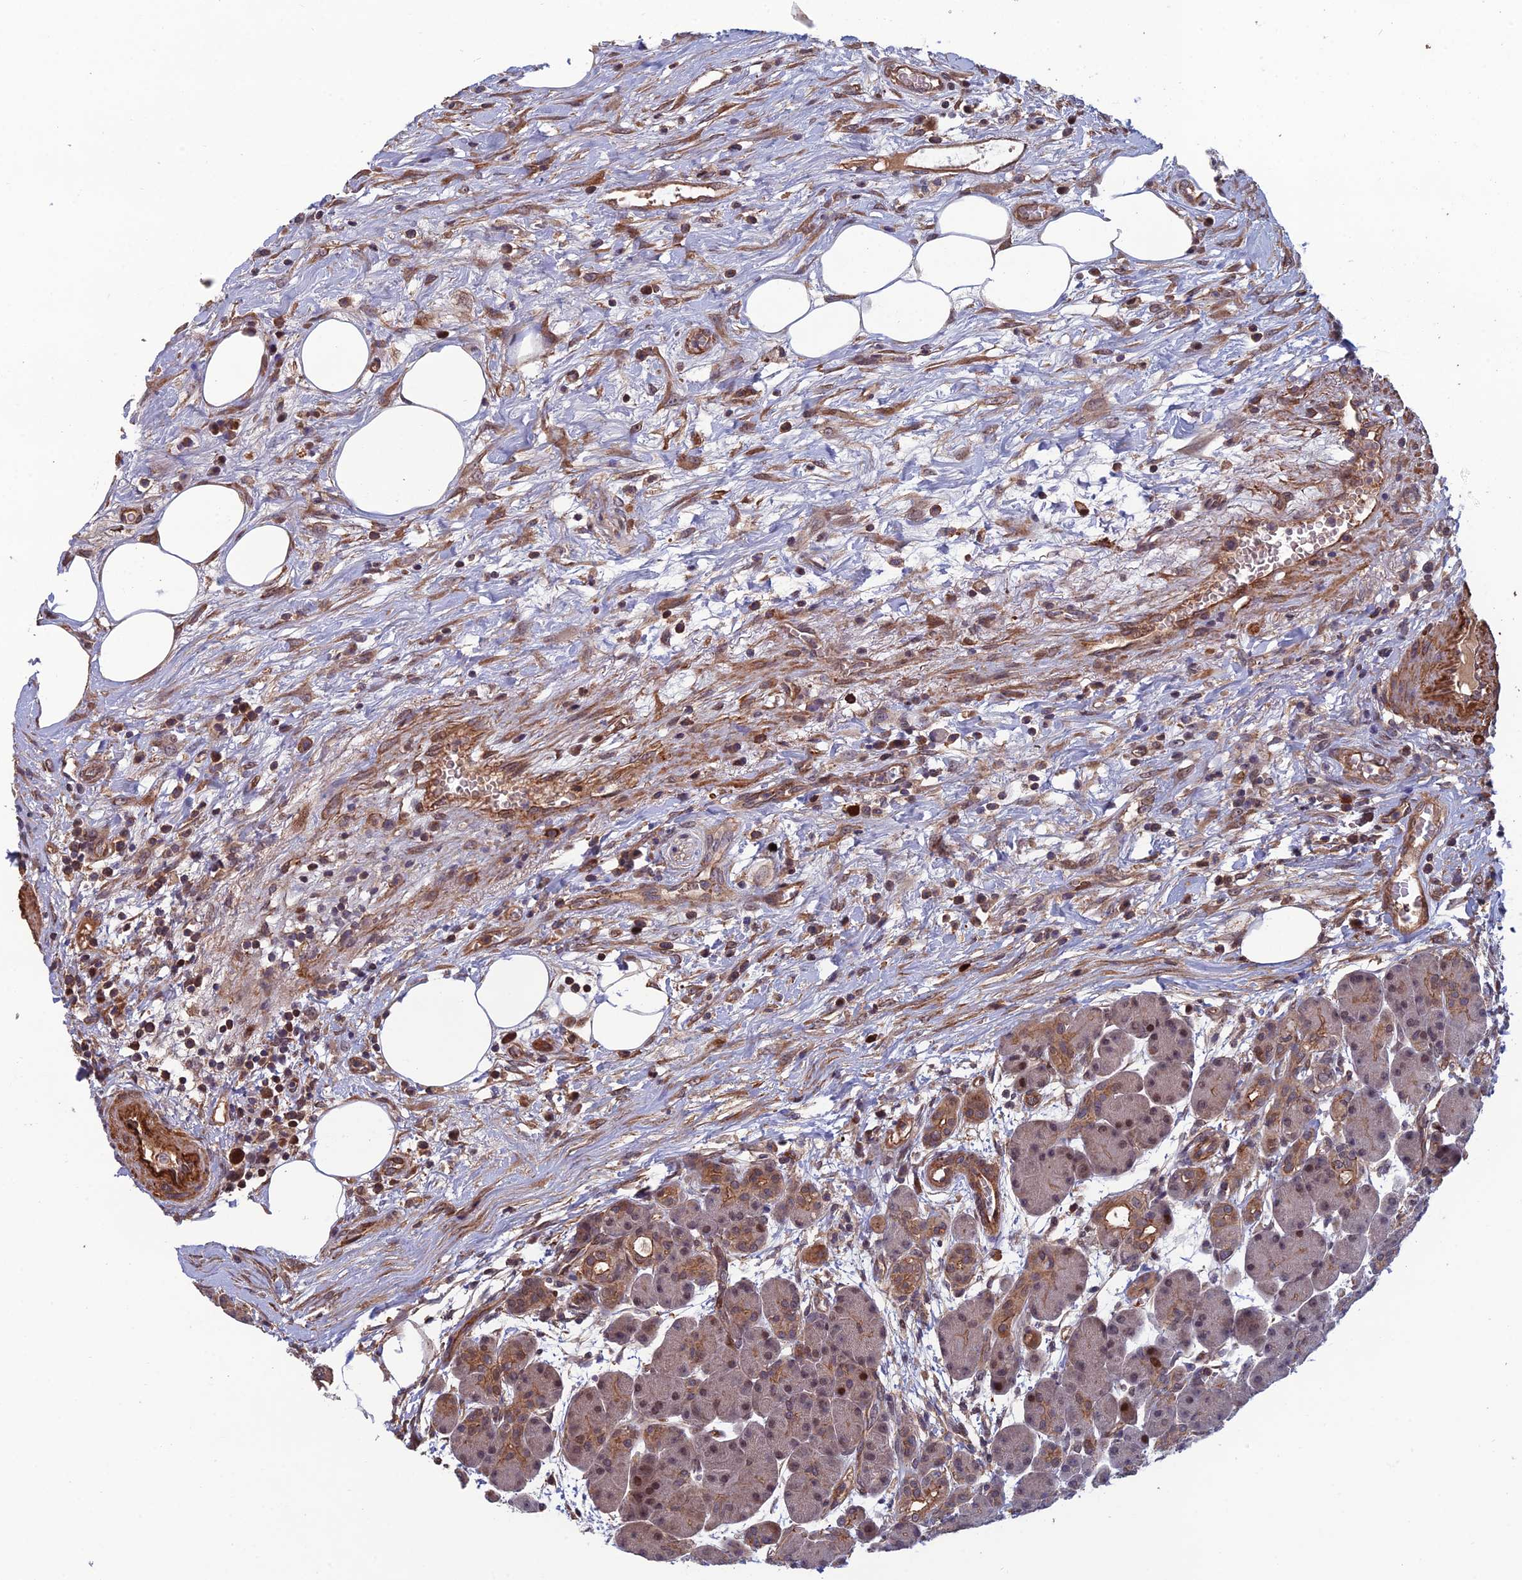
{"staining": {"intensity": "moderate", "quantity": "25%-75%", "location": "cytoplasmic/membranous,nuclear"}, "tissue": "pancreas", "cell_type": "Exocrine glandular cells", "image_type": "normal", "snomed": [{"axis": "morphology", "description": "Normal tissue, NOS"}, {"axis": "topography", "description": "Pancreas"}], "caption": "Normal pancreas demonstrates moderate cytoplasmic/membranous,nuclear expression in about 25%-75% of exocrine glandular cells.", "gene": "CCDC183", "patient": {"sex": "male", "age": 63}}